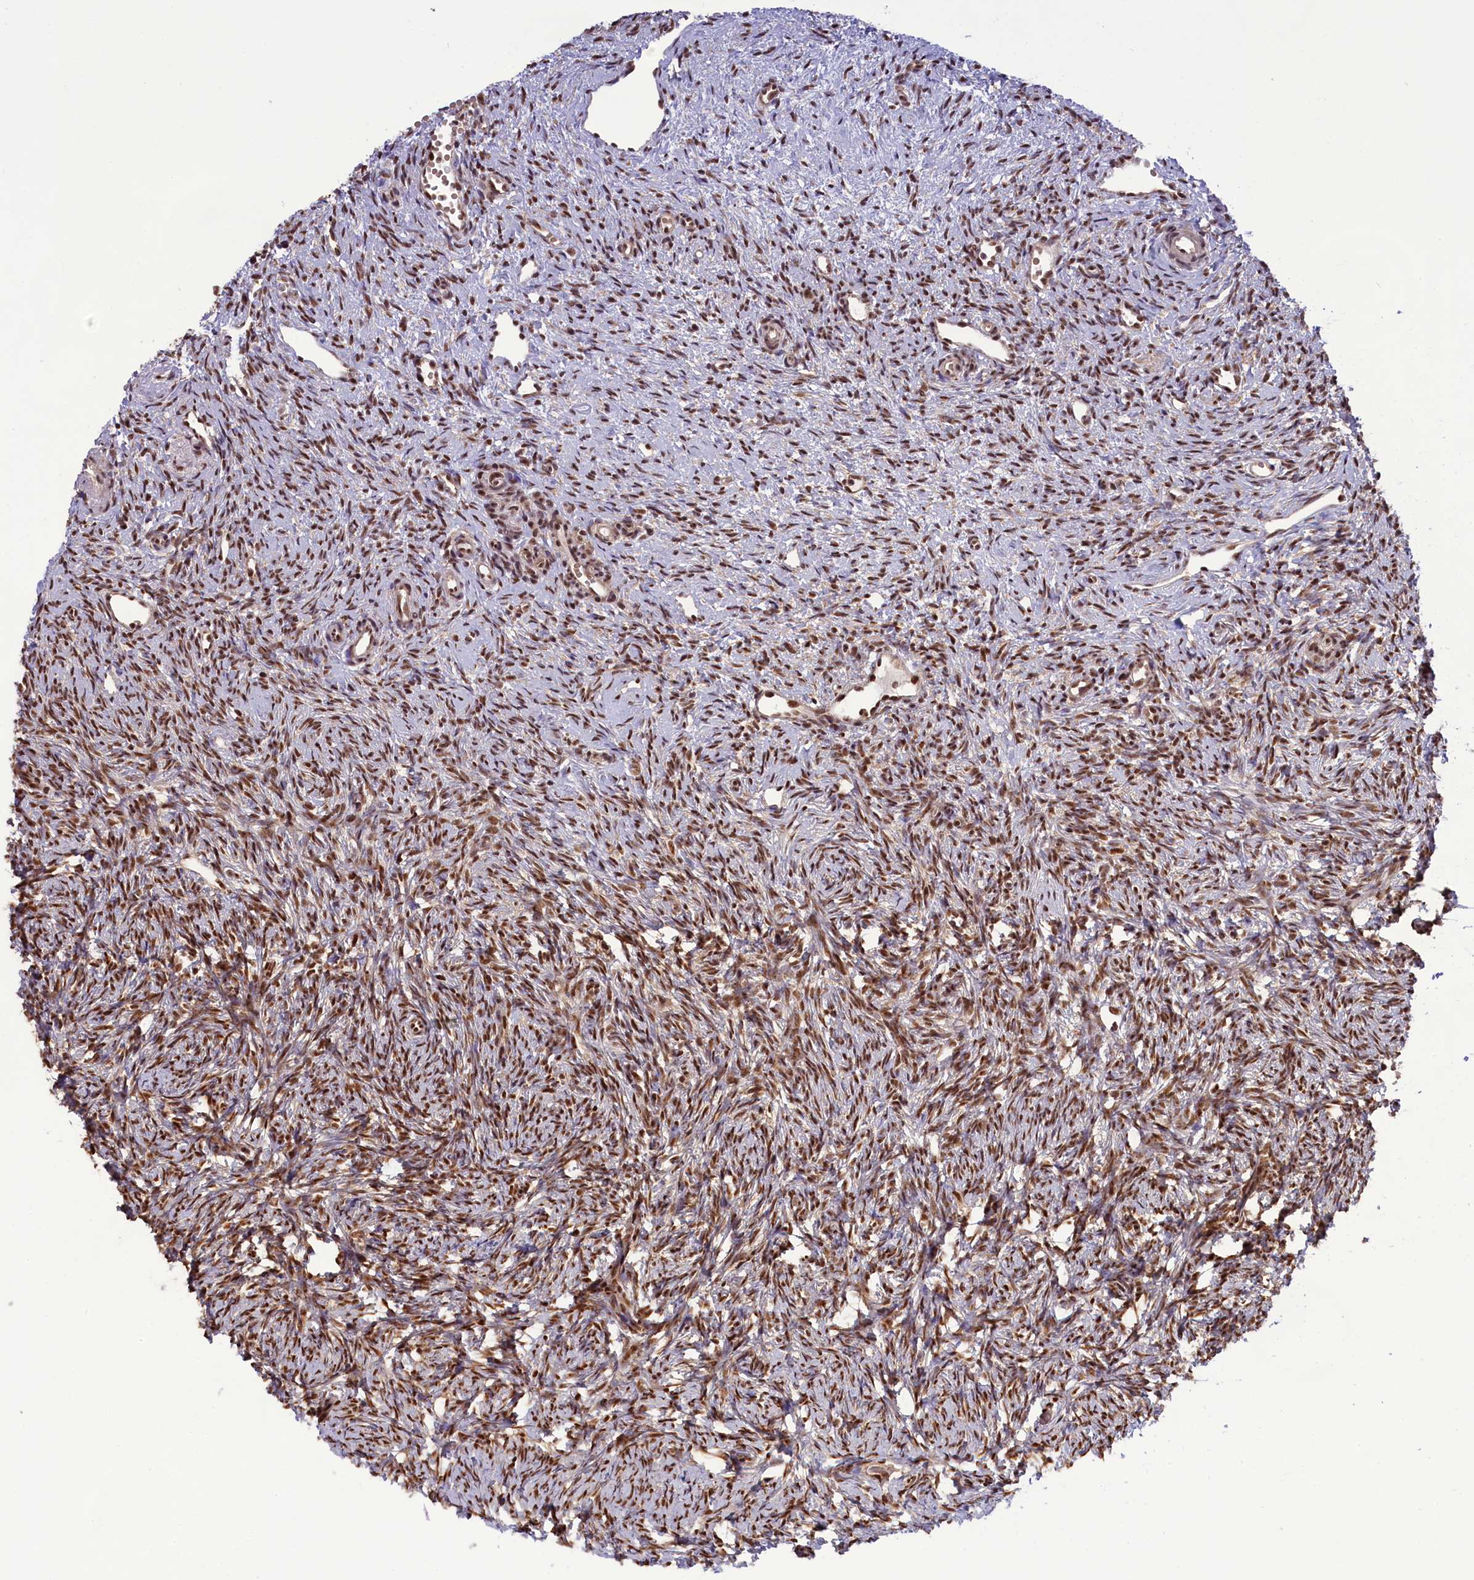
{"staining": {"intensity": "moderate", "quantity": ">75%", "location": "cytoplasmic/membranous,nuclear"}, "tissue": "ovary", "cell_type": "Follicle cells", "image_type": "normal", "snomed": [{"axis": "morphology", "description": "Normal tissue, NOS"}, {"axis": "topography", "description": "Ovary"}], "caption": "A high-resolution histopathology image shows IHC staining of benign ovary, which shows moderate cytoplasmic/membranous,nuclear expression in about >75% of follicle cells.", "gene": "CARD8", "patient": {"sex": "female", "age": 51}}